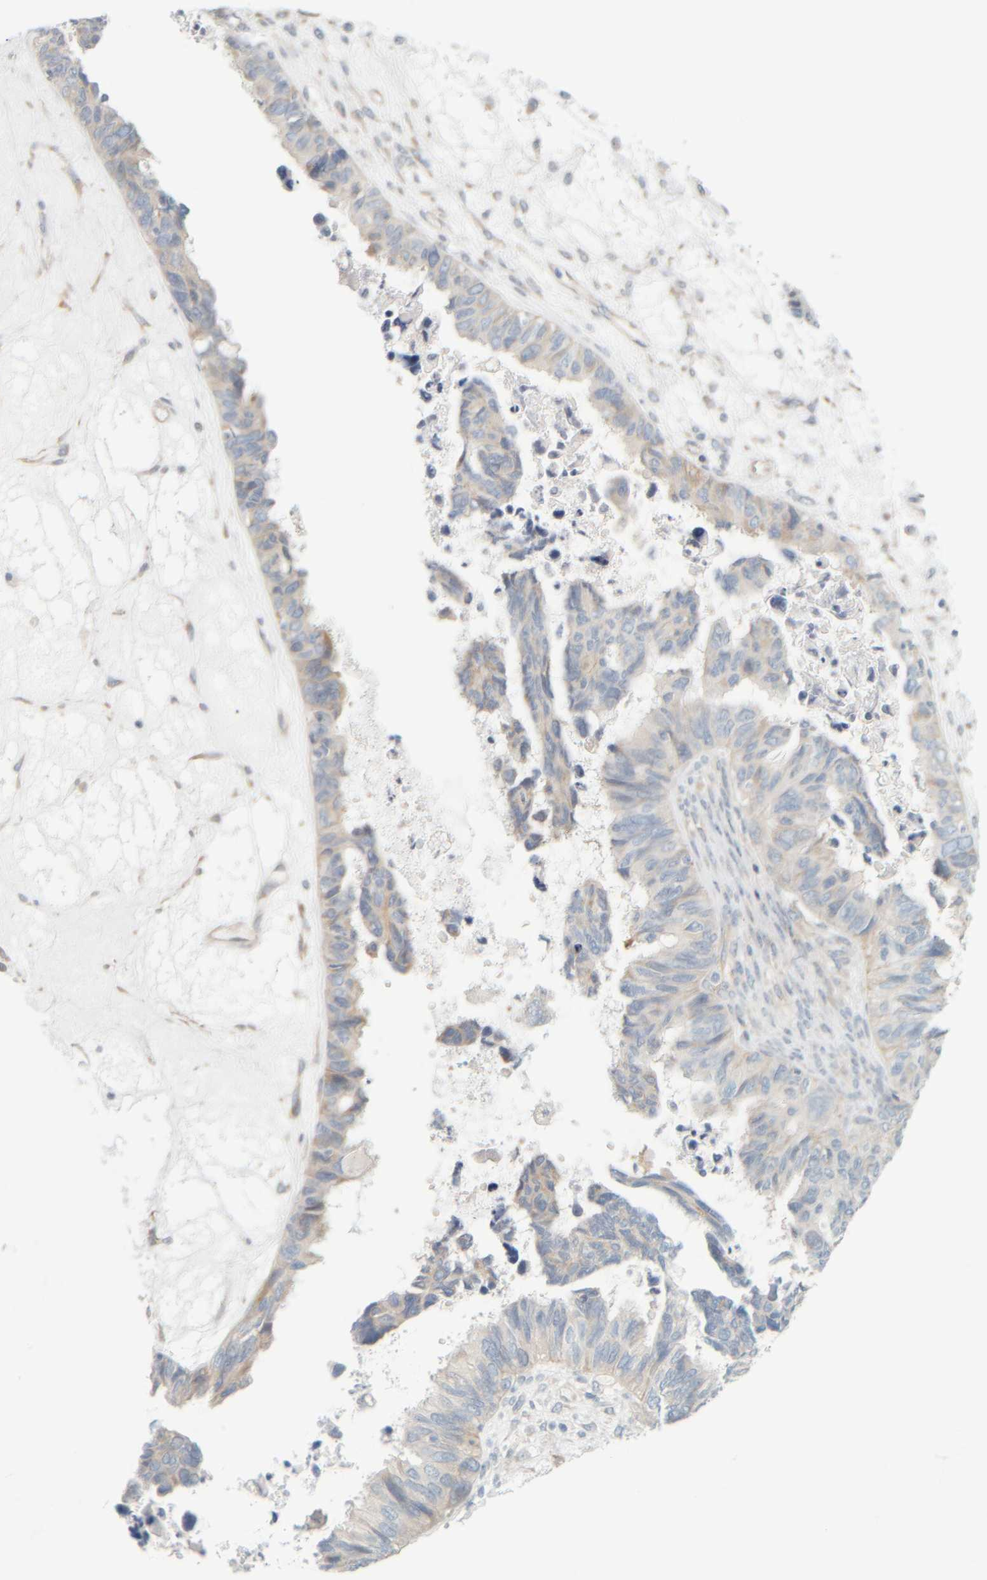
{"staining": {"intensity": "weak", "quantity": "<25%", "location": "cytoplasmic/membranous"}, "tissue": "ovarian cancer", "cell_type": "Tumor cells", "image_type": "cancer", "snomed": [{"axis": "morphology", "description": "Cystadenocarcinoma, serous, NOS"}, {"axis": "topography", "description": "Ovary"}], "caption": "Tumor cells show no significant protein expression in ovarian serous cystadenocarcinoma.", "gene": "PTGES3L-AARSD1", "patient": {"sex": "female", "age": 79}}